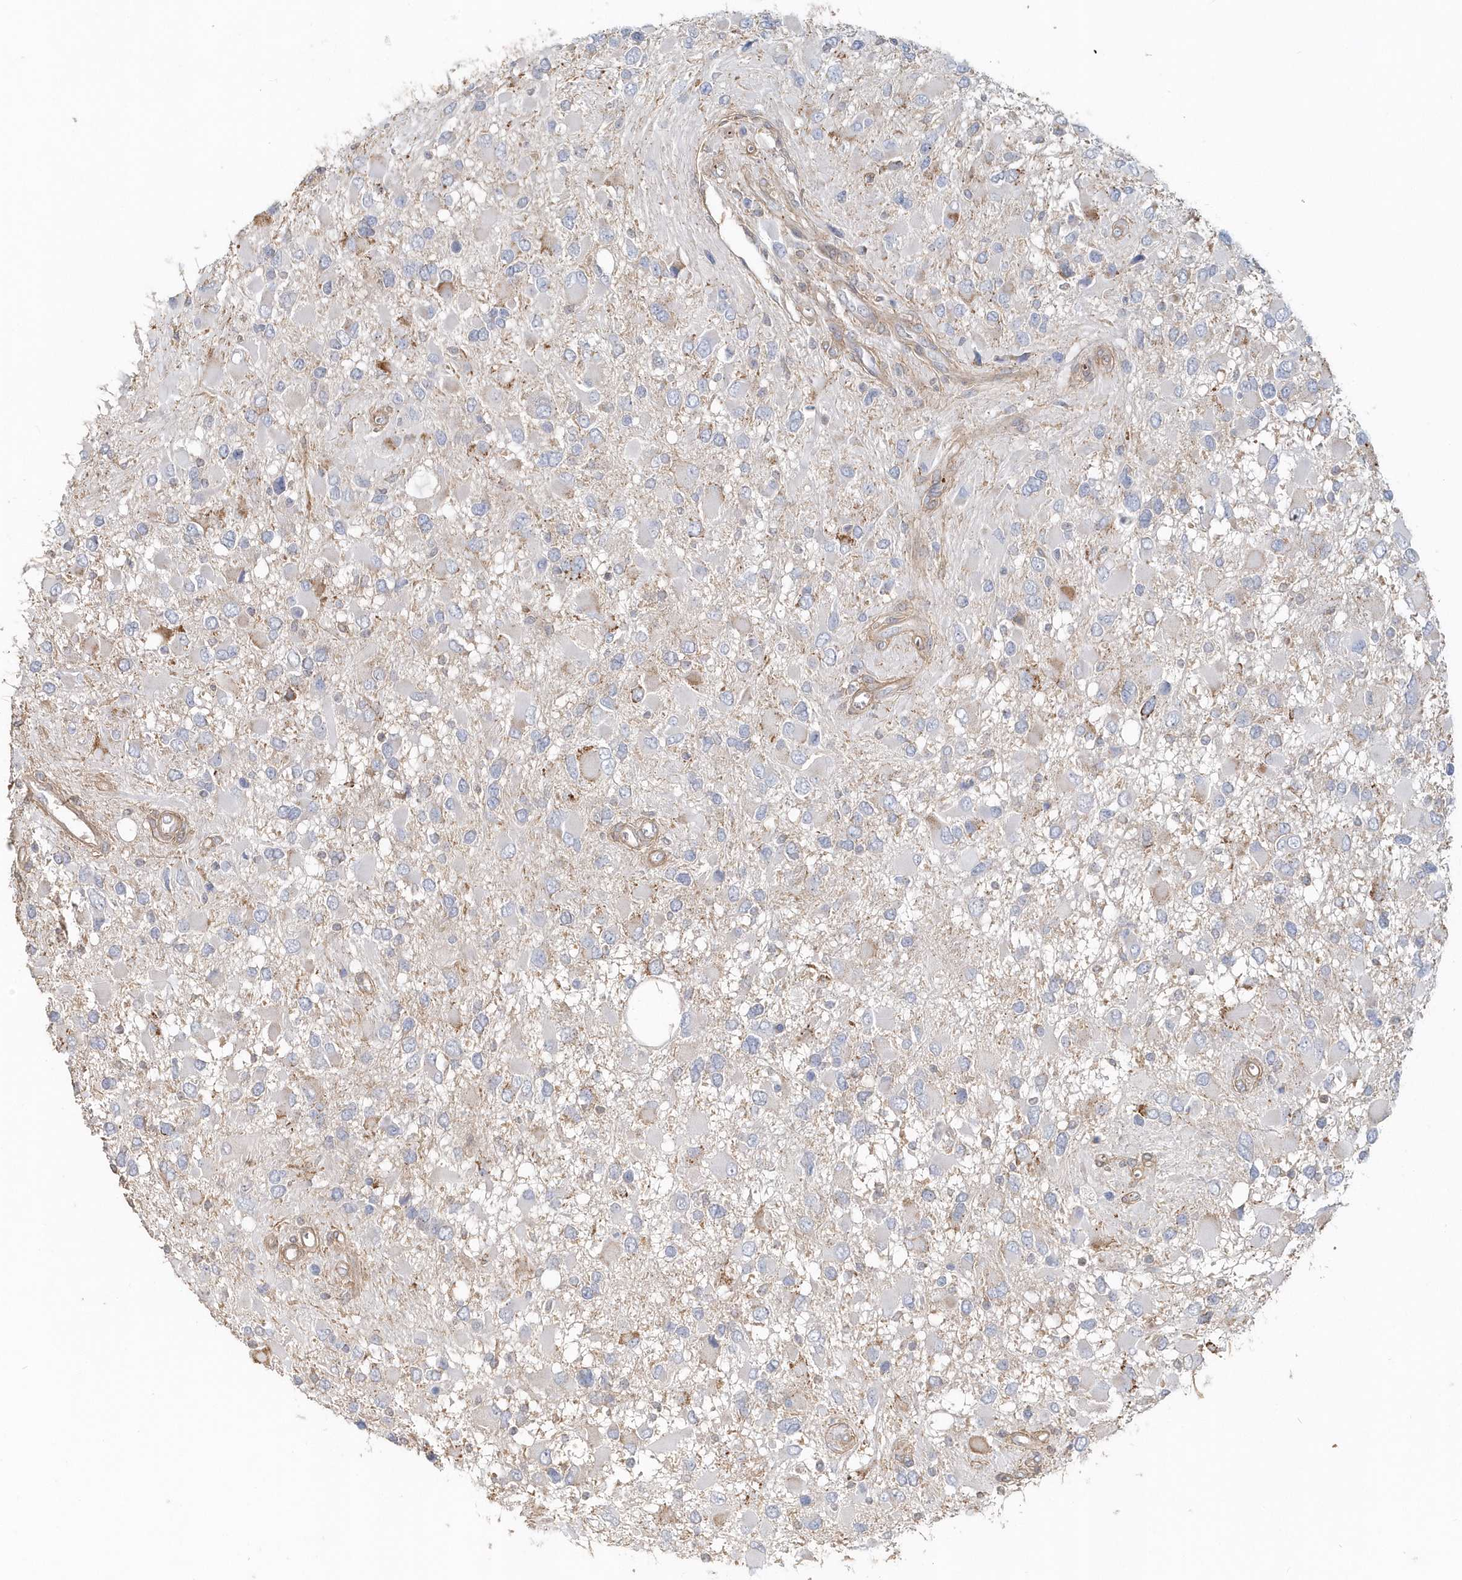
{"staining": {"intensity": "negative", "quantity": "none", "location": "none"}, "tissue": "glioma", "cell_type": "Tumor cells", "image_type": "cancer", "snomed": [{"axis": "morphology", "description": "Glioma, malignant, High grade"}, {"axis": "topography", "description": "Brain"}], "caption": "Image shows no protein positivity in tumor cells of glioma tissue.", "gene": "MMRN1", "patient": {"sex": "male", "age": 53}}